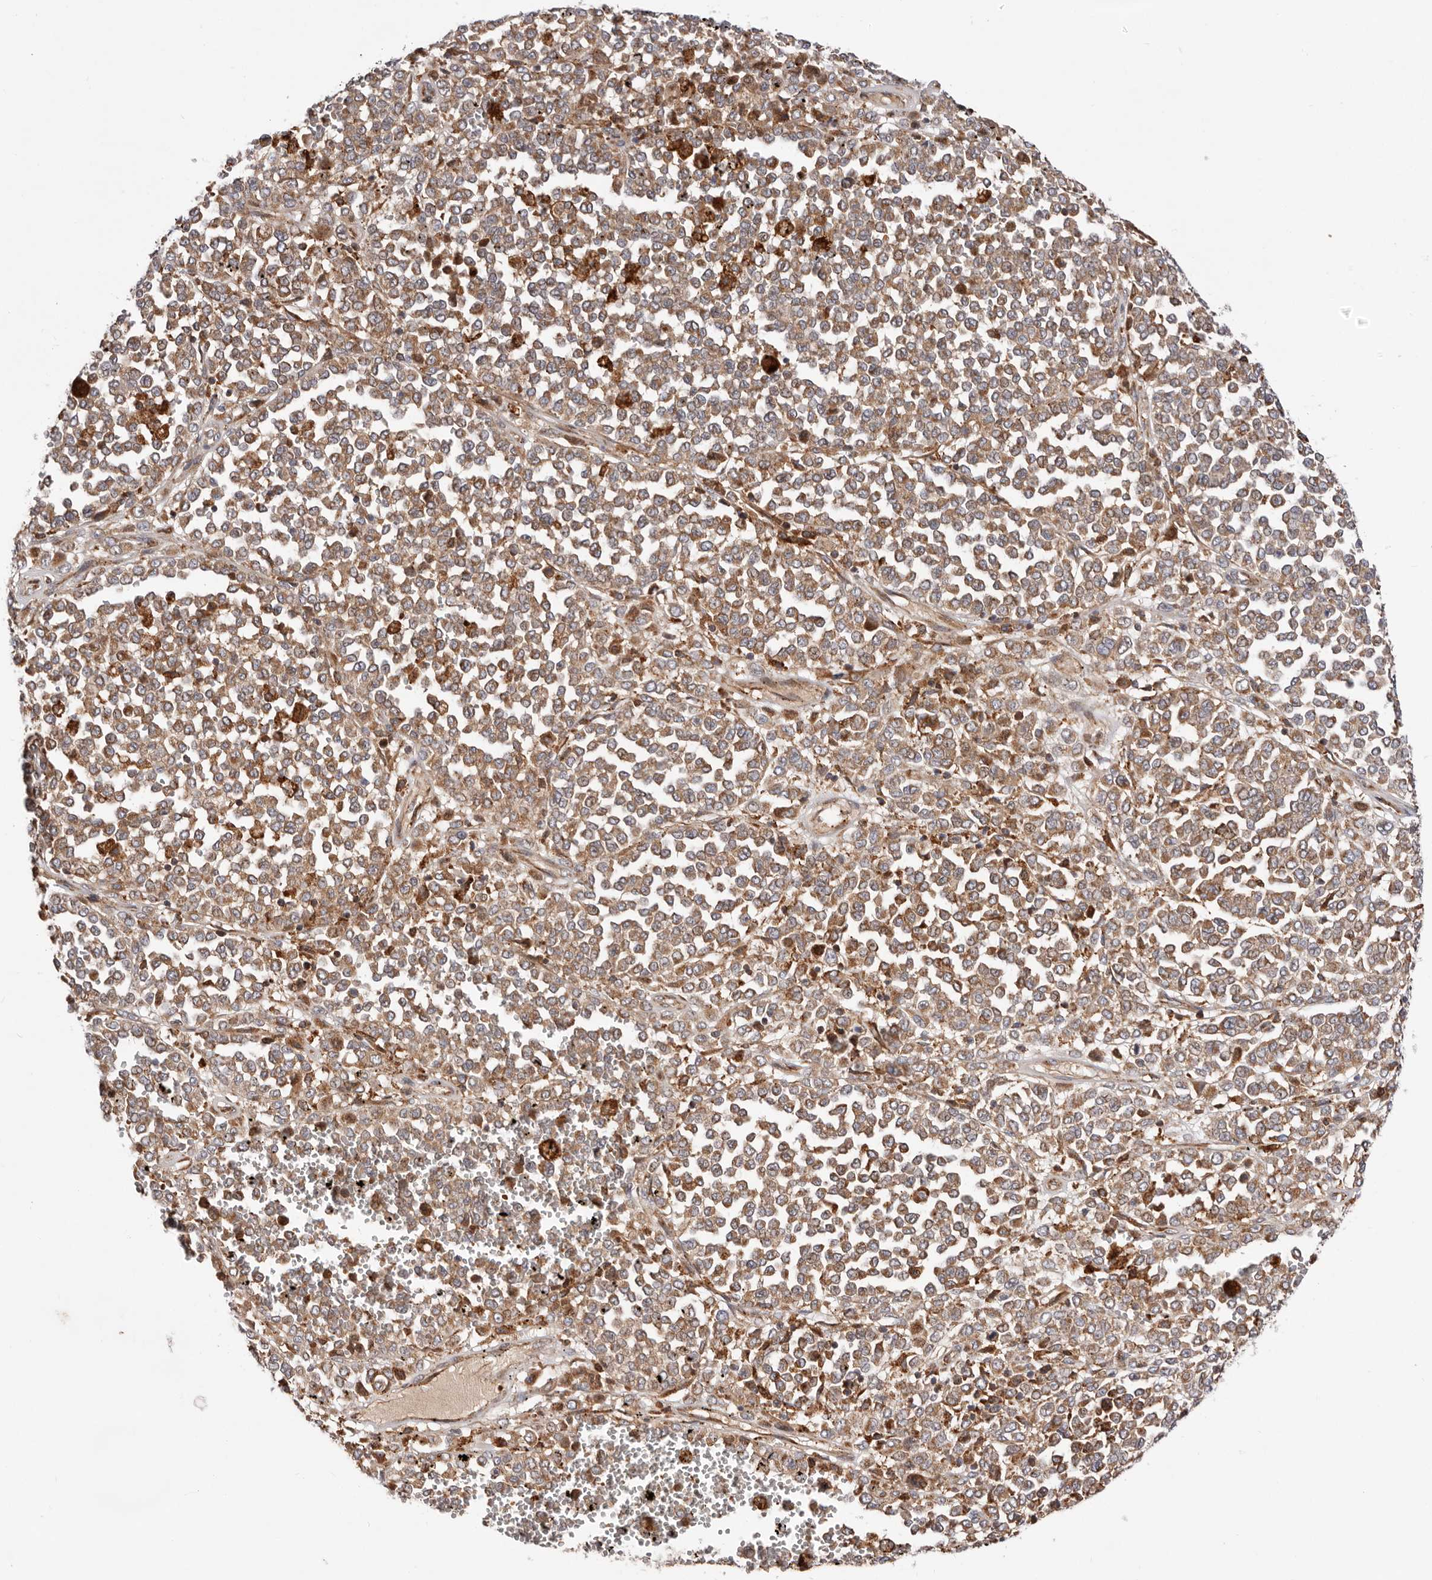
{"staining": {"intensity": "moderate", "quantity": ">75%", "location": "cytoplasmic/membranous"}, "tissue": "melanoma", "cell_type": "Tumor cells", "image_type": "cancer", "snomed": [{"axis": "morphology", "description": "Malignant melanoma, Metastatic site"}, {"axis": "topography", "description": "Pancreas"}], "caption": "Melanoma tissue shows moderate cytoplasmic/membranous positivity in about >75% of tumor cells, visualized by immunohistochemistry.", "gene": "RNF213", "patient": {"sex": "female", "age": 30}}